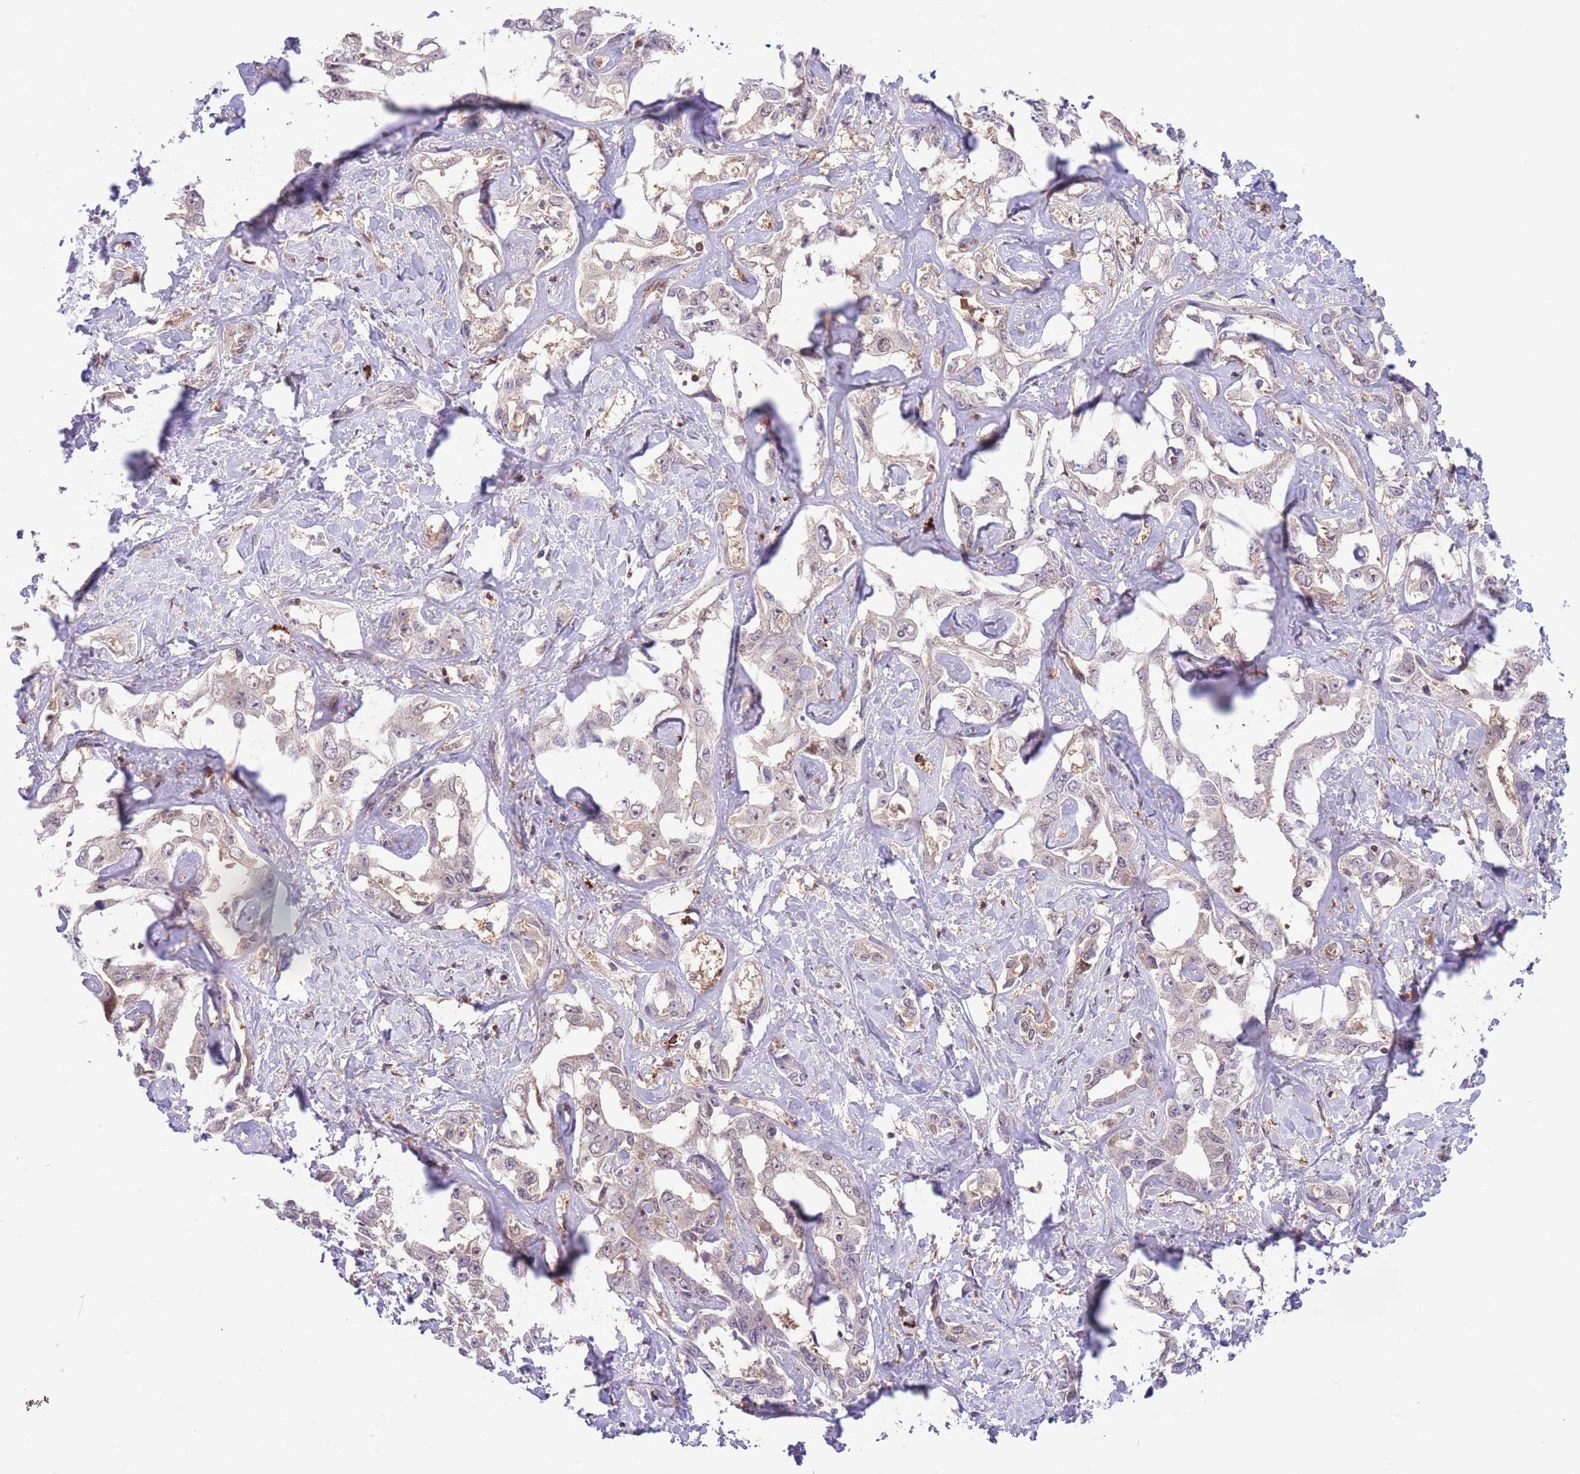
{"staining": {"intensity": "weak", "quantity": "25%-75%", "location": "cytoplasmic/membranous,nuclear"}, "tissue": "liver cancer", "cell_type": "Tumor cells", "image_type": "cancer", "snomed": [{"axis": "morphology", "description": "Cholangiocarcinoma"}, {"axis": "topography", "description": "Liver"}], "caption": "Liver cancer stained with a brown dye reveals weak cytoplasmic/membranous and nuclear positive positivity in about 25%-75% of tumor cells.", "gene": "HDHD2", "patient": {"sex": "male", "age": 59}}